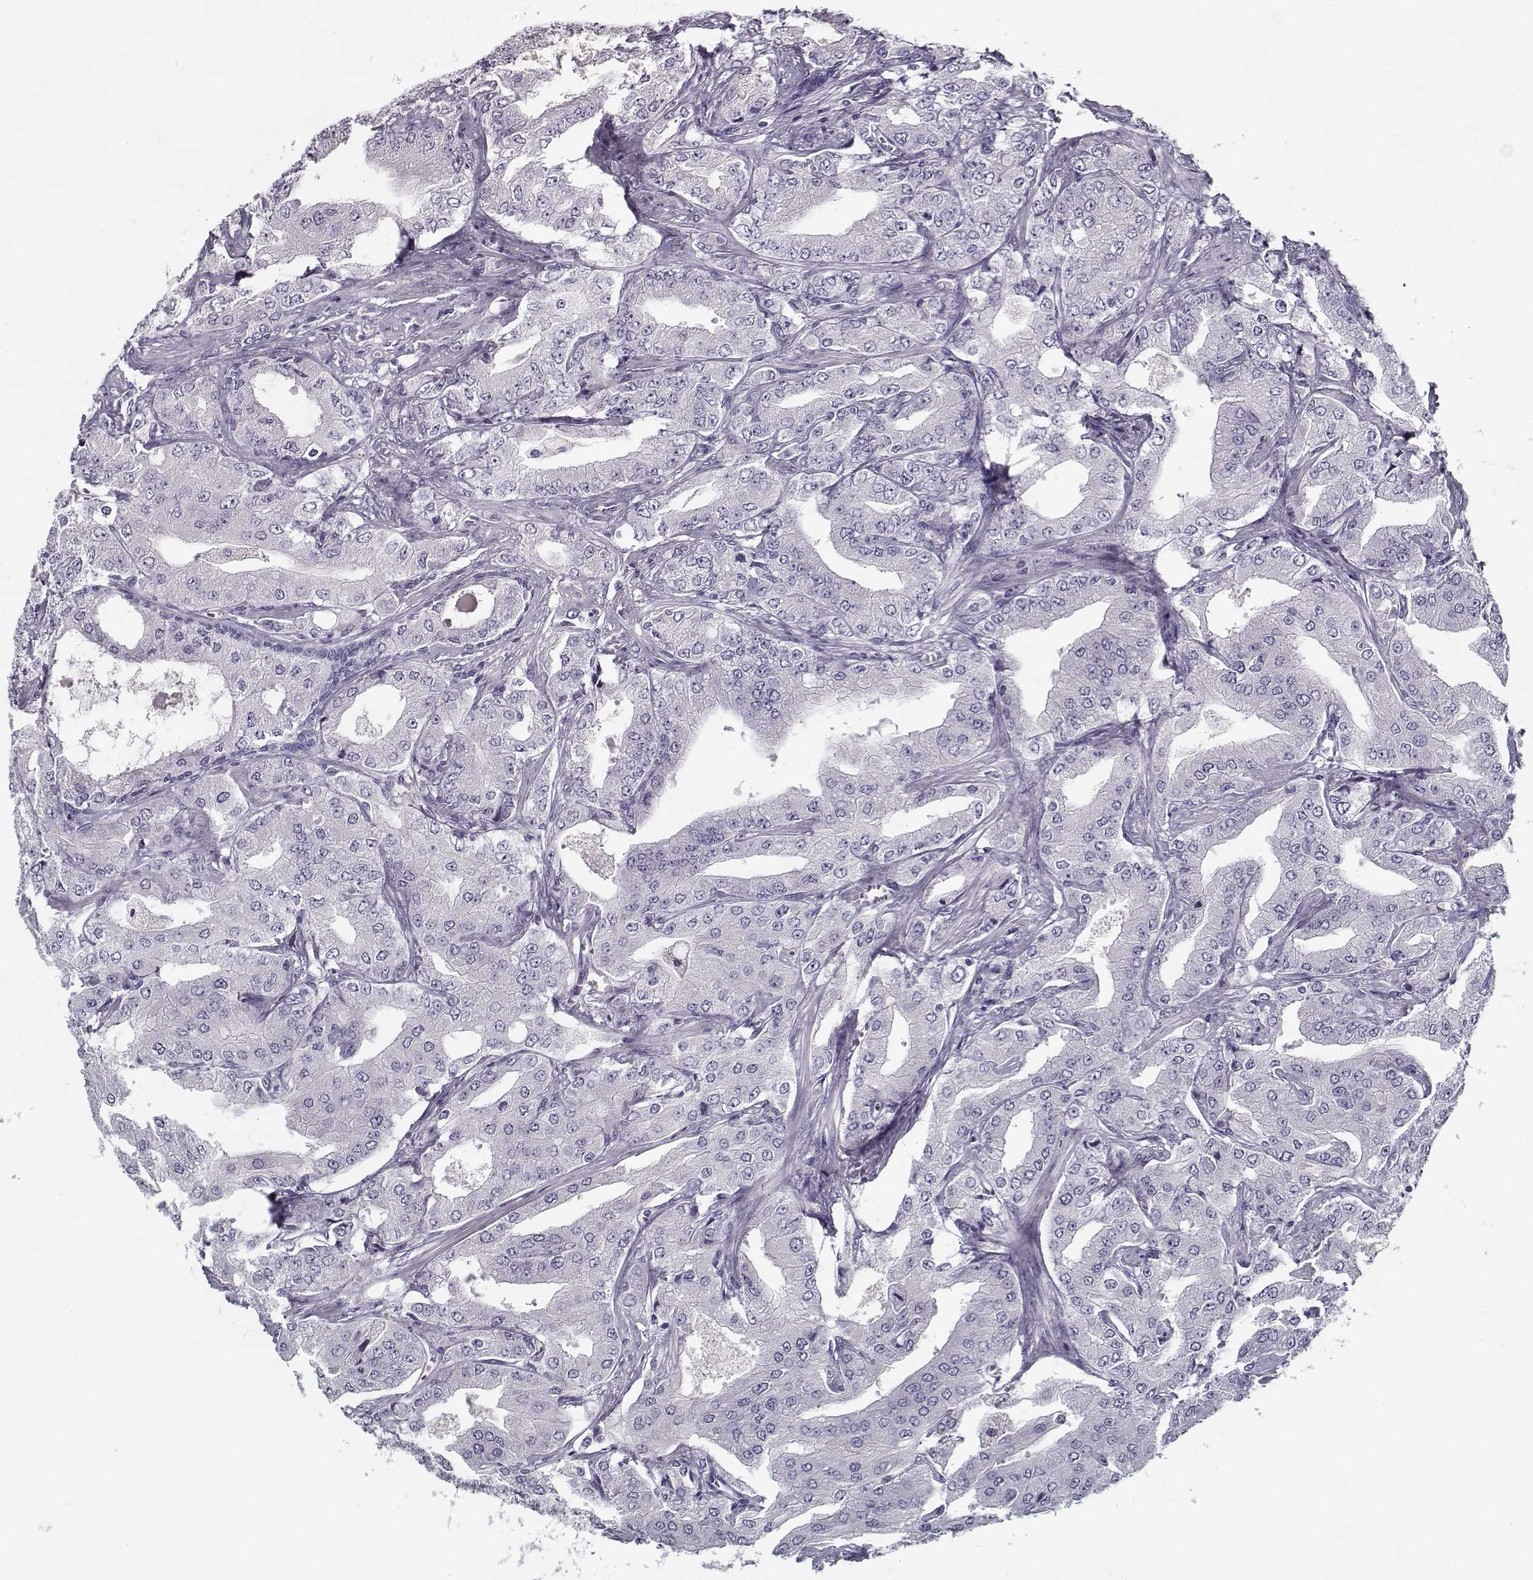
{"staining": {"intensity": "negative", "quantity": "none", "location": "none"}, "tissue": "prostate cancer", "cell_type": "Tumor cells", "image_type": "cancer", "snomed": [{"axis": "morphology", "description": "Adenocarcinoma, Low grade"}, {"axis": "topography", "description": "Prostate"}], "caption": "This is an immunohistochemistry micrograph of human prostate adenocarcinoma (low-grade). There is no staining in tumor cells.", "gene": "CCDC136", "patient": {"sex": "male", "age": 60}}